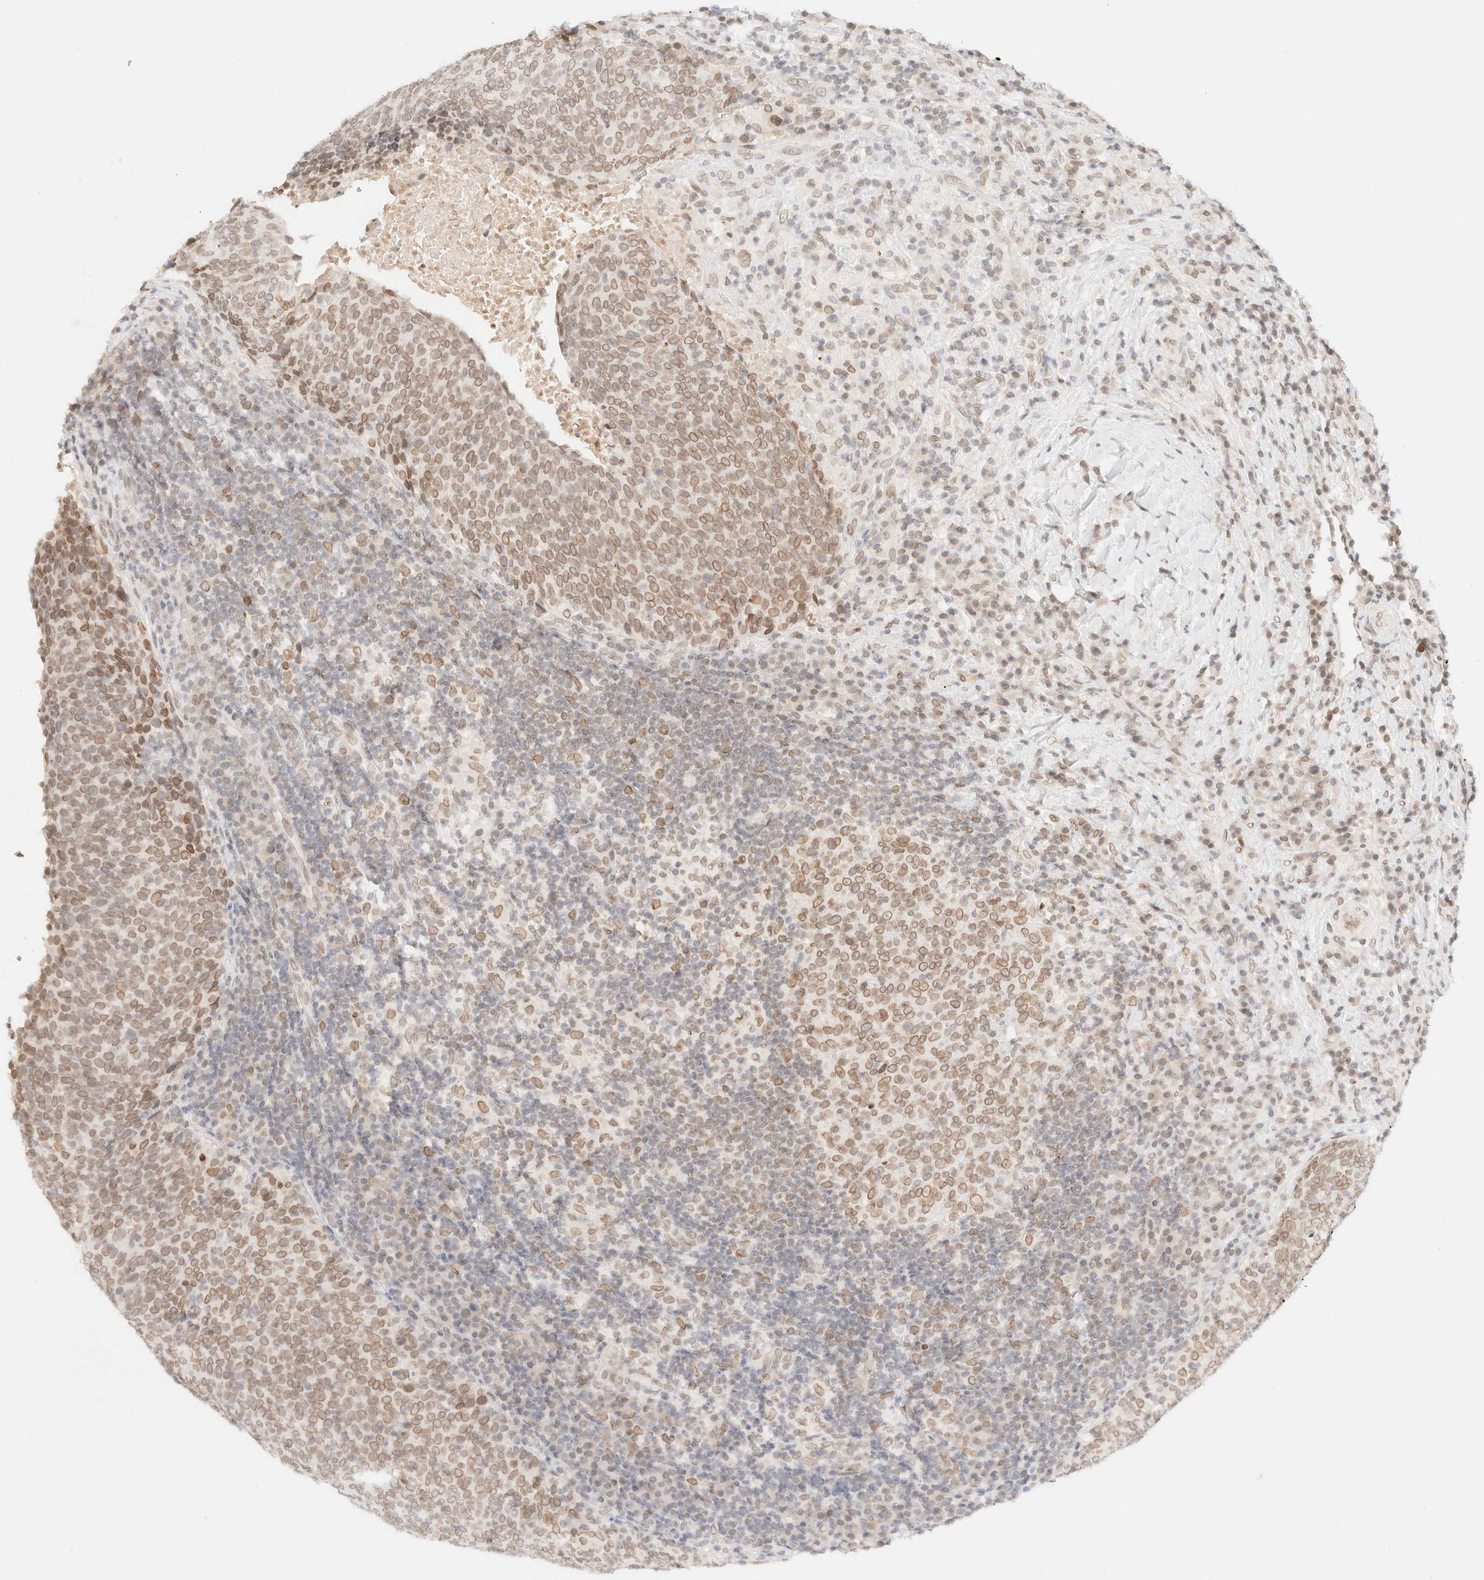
{"staining": {"intensity": "weak", "quantity": ">75%", "location": "cytoplasmic/membranous,nuclear"}, "tissue": "head and neck cancer", "cell_type": "Tumor cells", "image_type": "cancer", "snomed": [{"axis": "morphology", "description": "Squamous cell carcinoma, NOS"}, {"axis": "morphology", "description": "Squamous cell carcinoma, metastatic, NOS"}, {"axis": "topography", "description": "Lymph node"}, {"axis": "topography", "description": "Head-Neck"}], "caption": "Head and neck cancer stained with a brown dye shows weak cytoplasmic/membranous and nuclear positive expression in approximately >75% of tumor cells.", "gene": "ZNF770", "patient": {"sex": "male", "age": 62}}